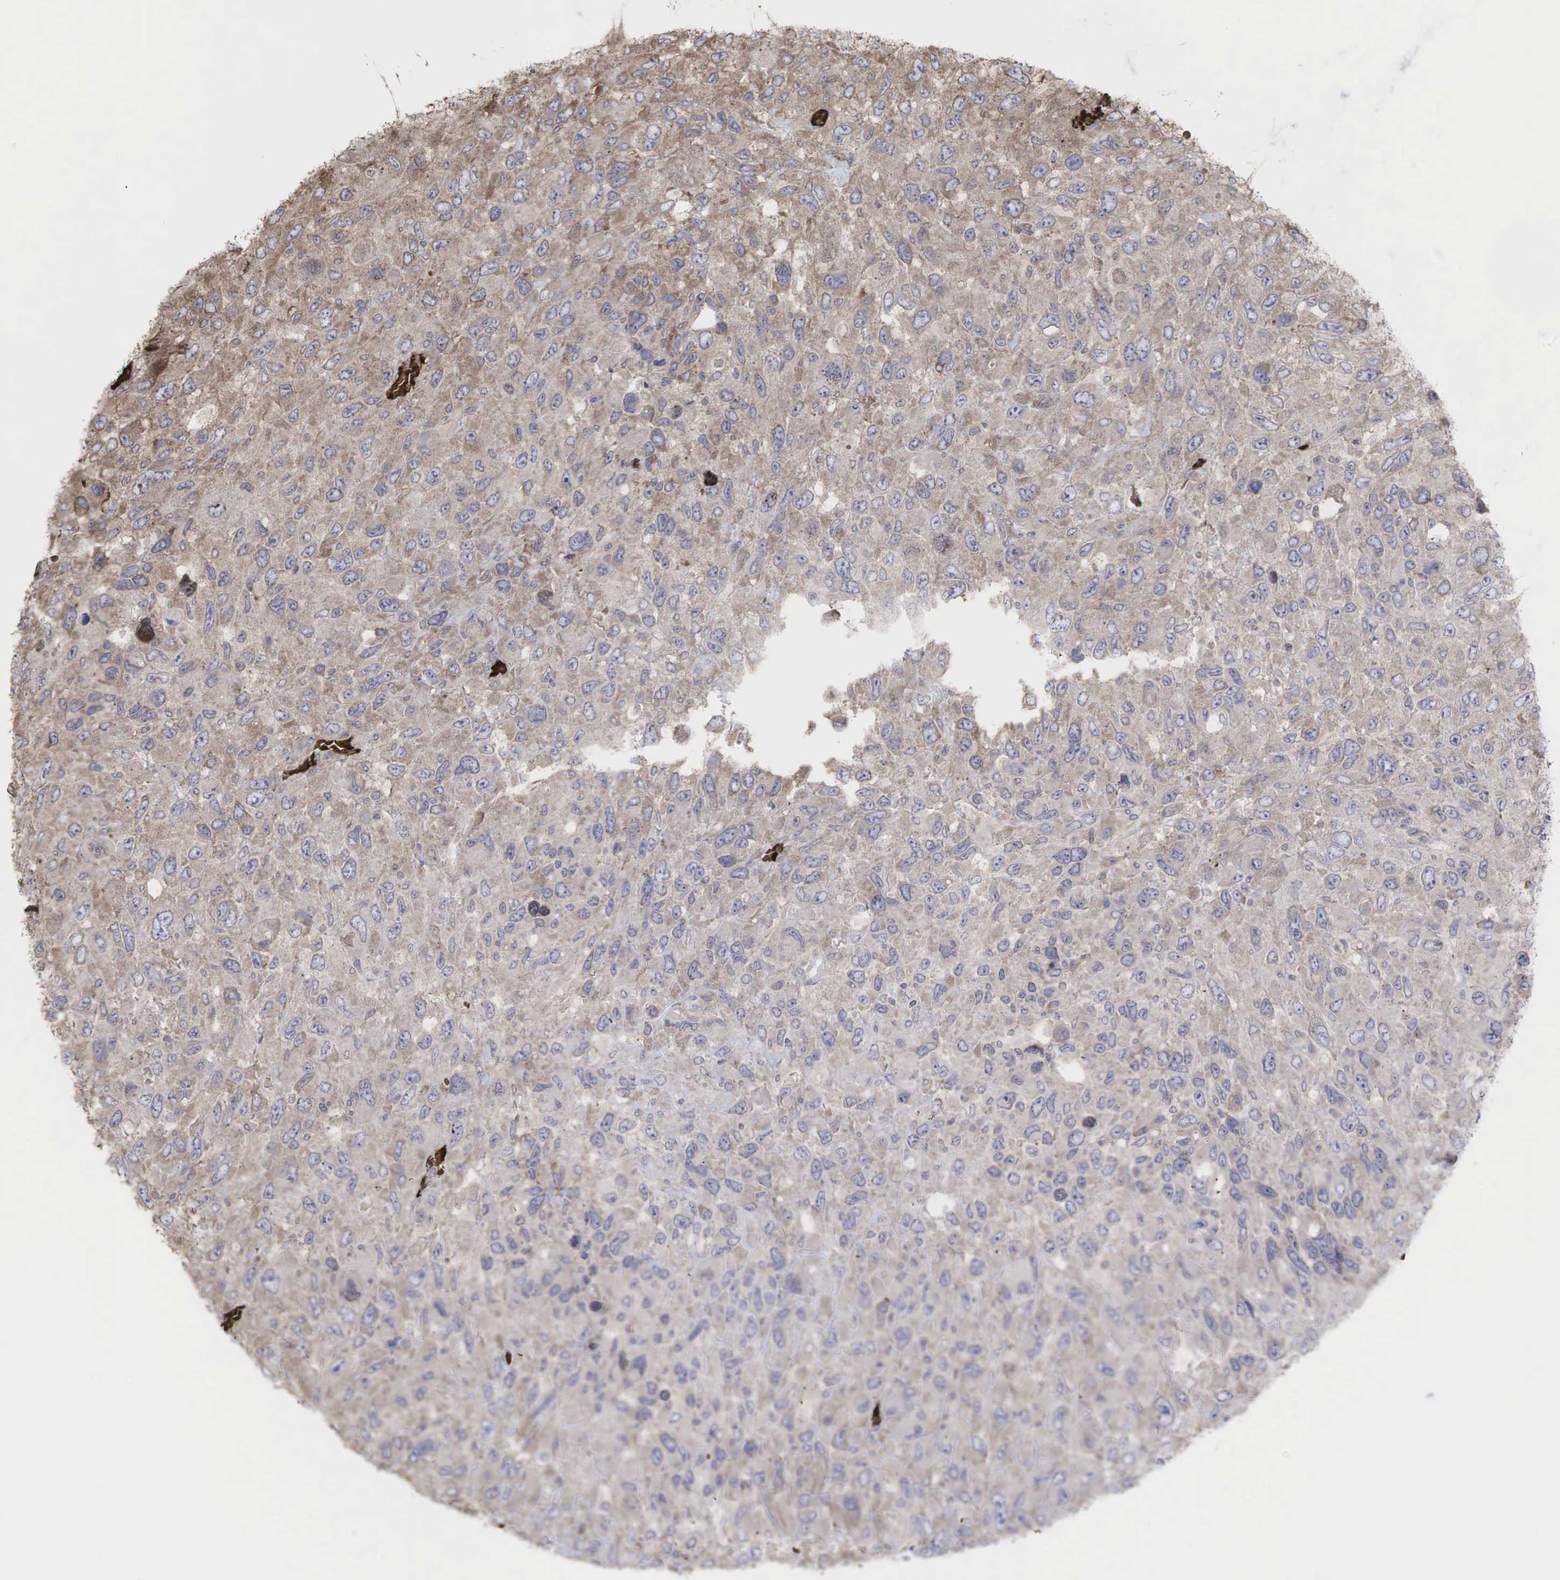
{"staining": {"intensity": "weak", "quantity": ">75%", "location": "cytoplasmic/membranous"}, "tissue": "renal cancer", "cell_type": "Tumor cells", "image_type": "cancer", "snomed": [{"axis": "morphology", "description": "Adenocarcinoma, NOS"}, {"axis": "topography", "description": "Kidney"}], "caption": "A high-resolution micrograph shows IHC staining of adenocarcinoma (renal), which reveals weak cytoplasmic/membranous positivity in approximately >75% of tumor cells.", "gene": "PABPC5", "patient": {"sex": "male", "age": 79}}